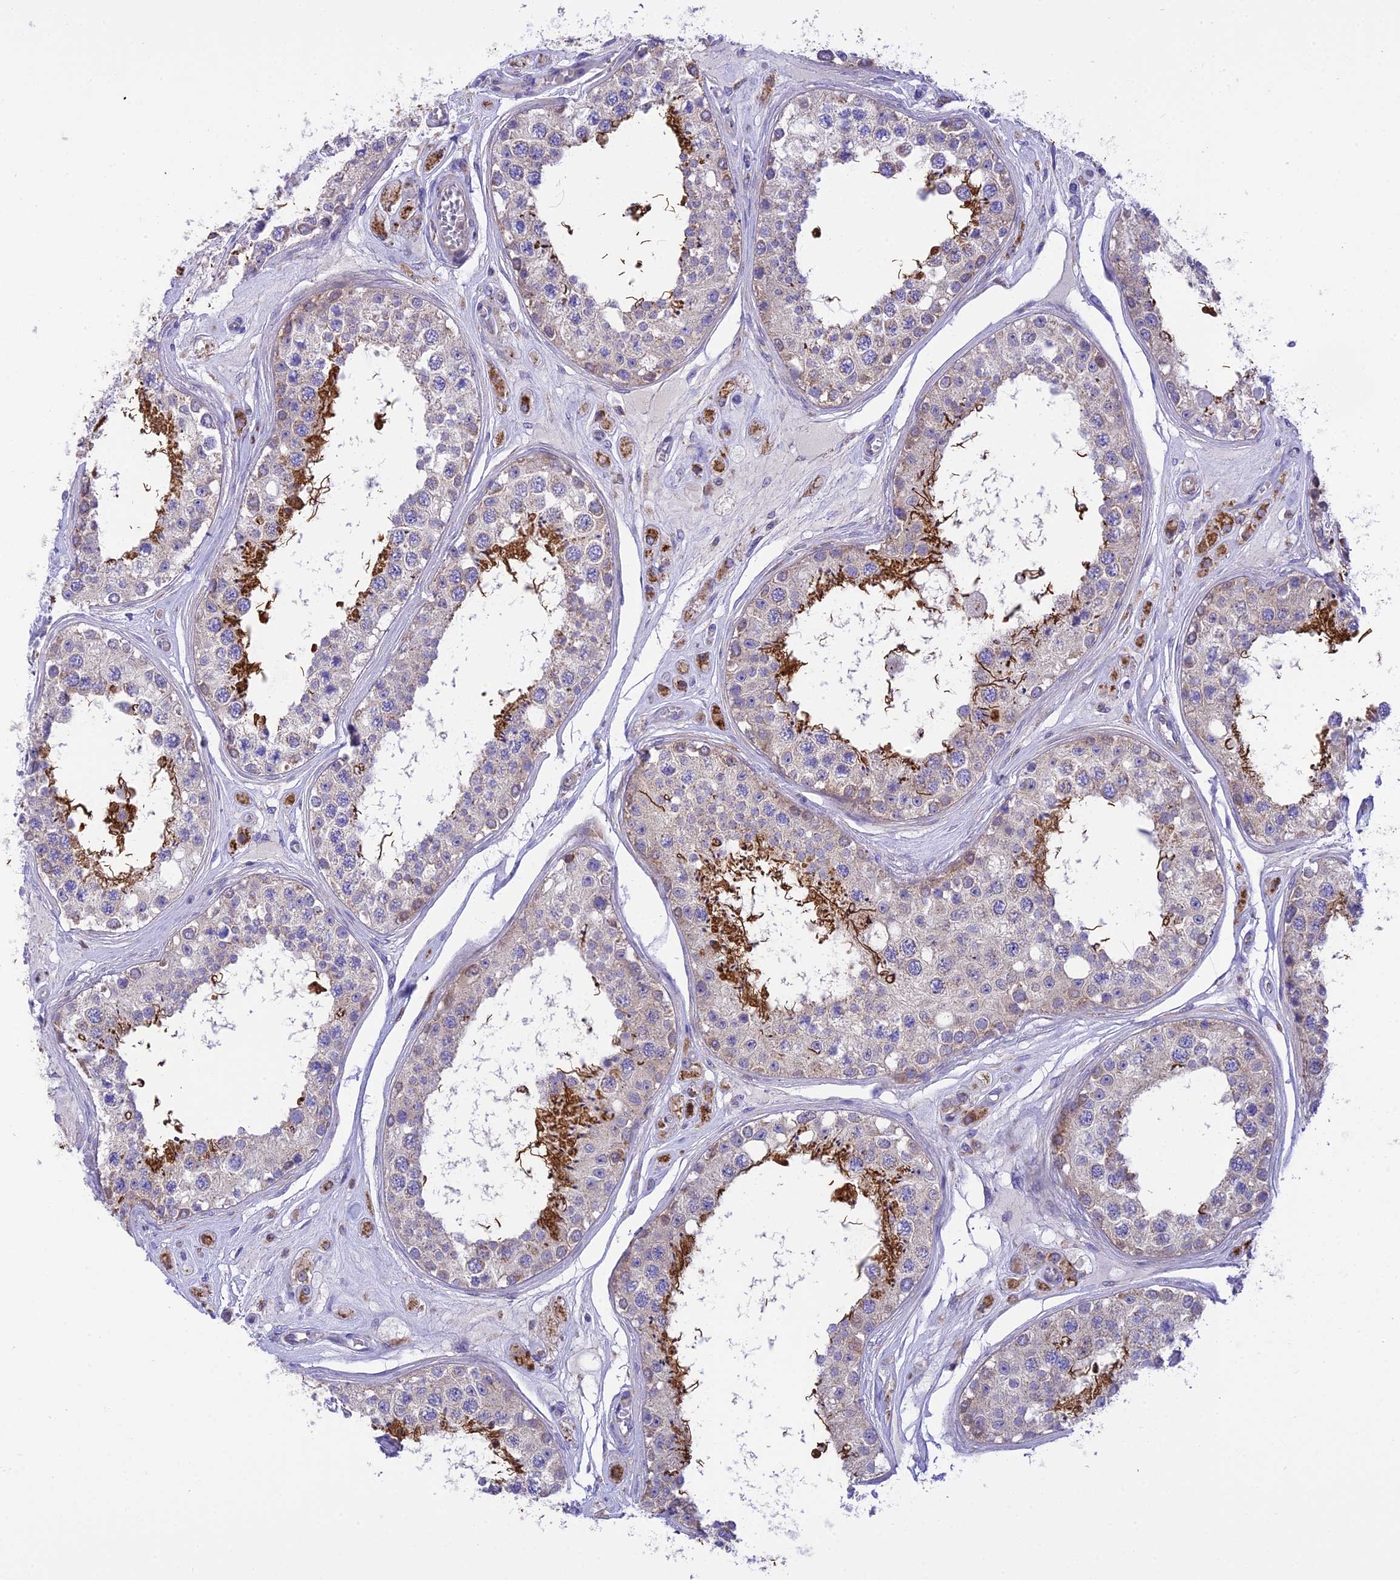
{"staining": {"intensity": "strong", "quantity": "<25%", "location": "cytoplasmic/membranous"}, "tissue": "testis", "cell_type": "Cells in seminiferous ducts", "image_type": "normal", "snomed": [{"axis": "morphology", "description": "Normal tissue, NOS"}, {"axis": "topography", "description": "Testis"}], "caption": "Strong cytoplasmic/membranous expression is identified in about <25% of cells in seminiferous ducts in unremarkable testis.", "gene": "CORO7", "patient": {"sex": "male", "age": 25}}